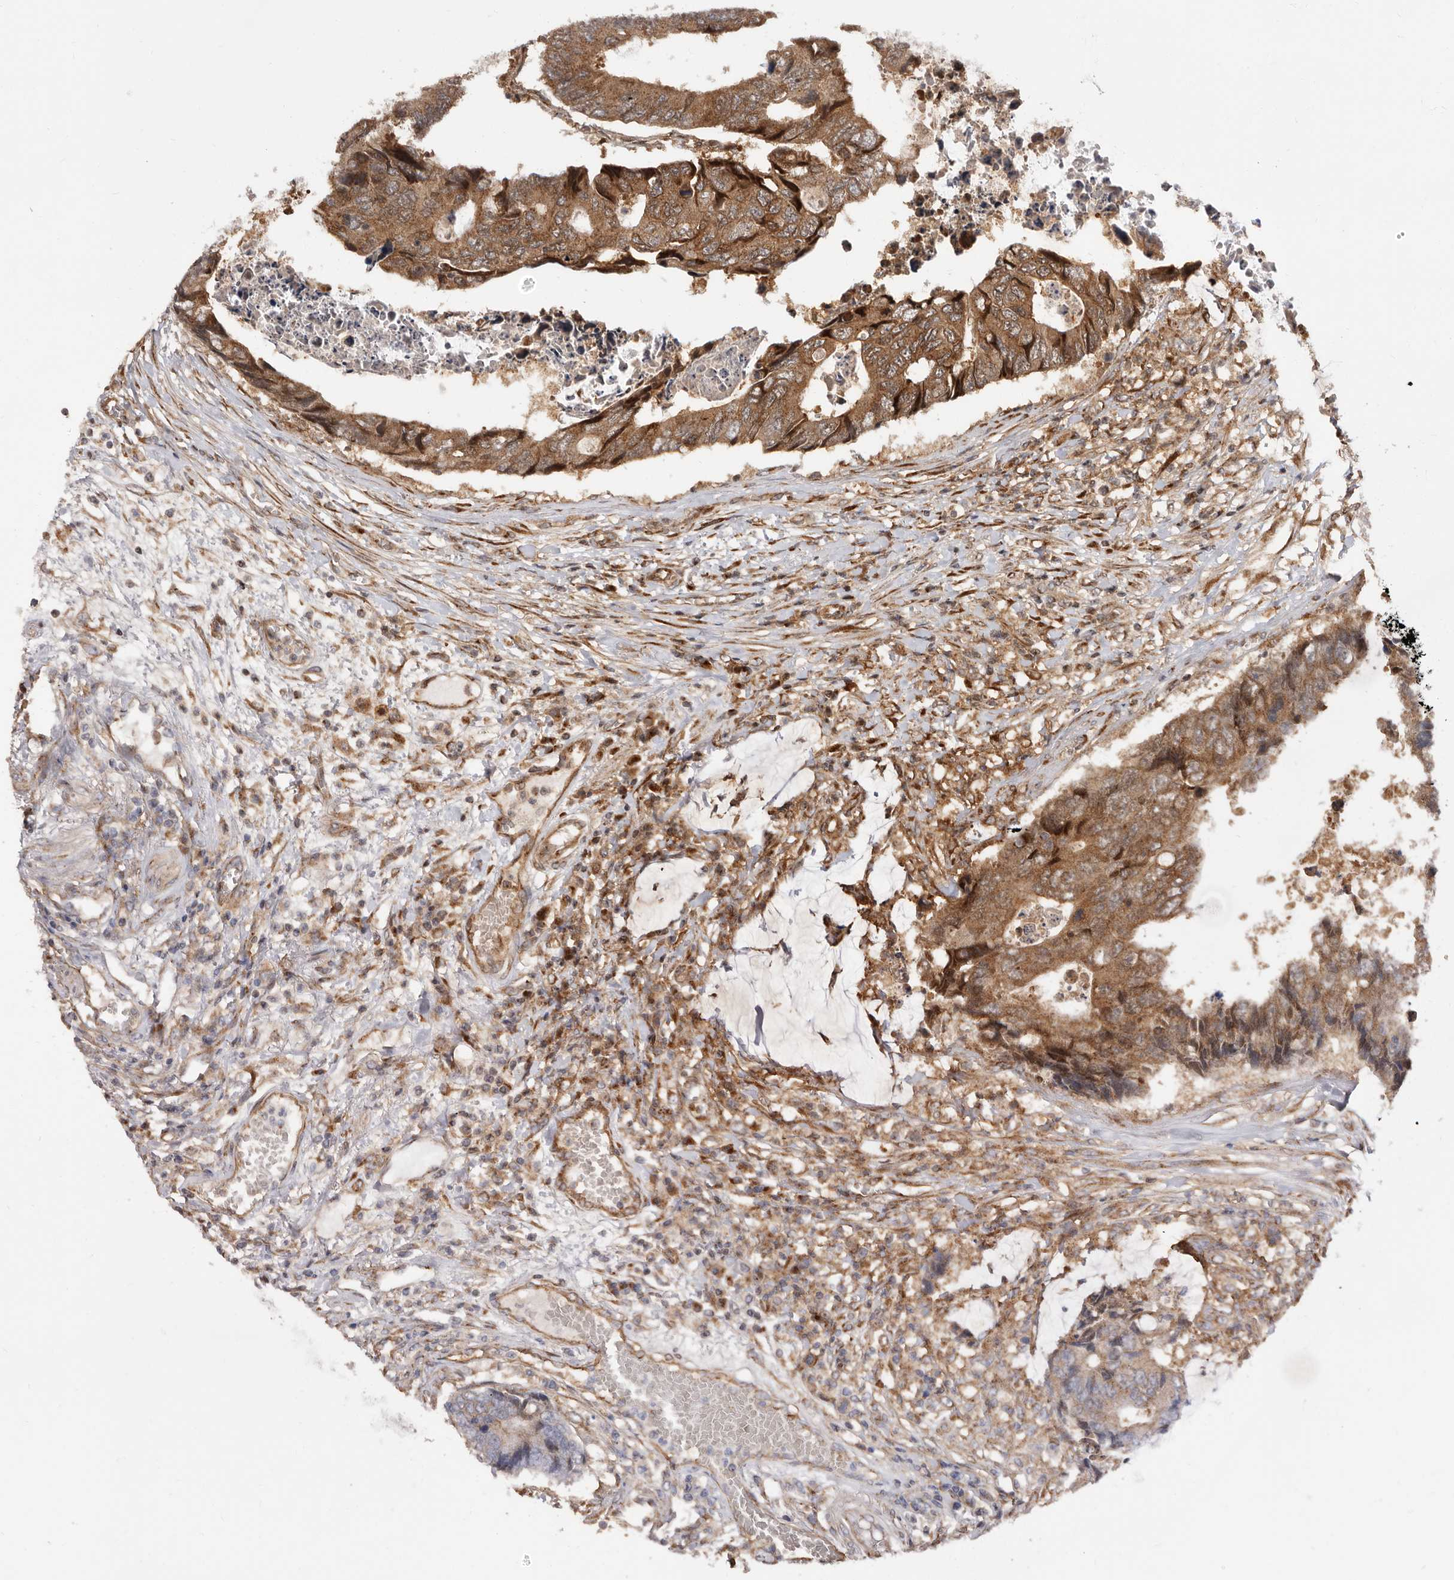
{"staining": {"intensity": "strong", "quantity": "25%-75%", "location": "cytoplasmic/membranous,nuclear"}, "tissue": "colorectal cancer", "cell_type": "Tumor cells", "image_type": "cancer", "snomed": [{"axis": "morphology", "description": "Adenocarcinoma, NOS"}, {"axis": "topography", "description": "Rectum"}], "caption": "Adenocarcinoma (colorectal) stained with DAB (3,3'-diaminobenzidine) IHC exhibits high levels of strong cytoplasmic/membranous and nuclear expression in approximately 25%-75% of tumor cells. Nuclei are stained in blue.", "gene": "GPR27", "patient": {"sex": "male", "age": 84}}